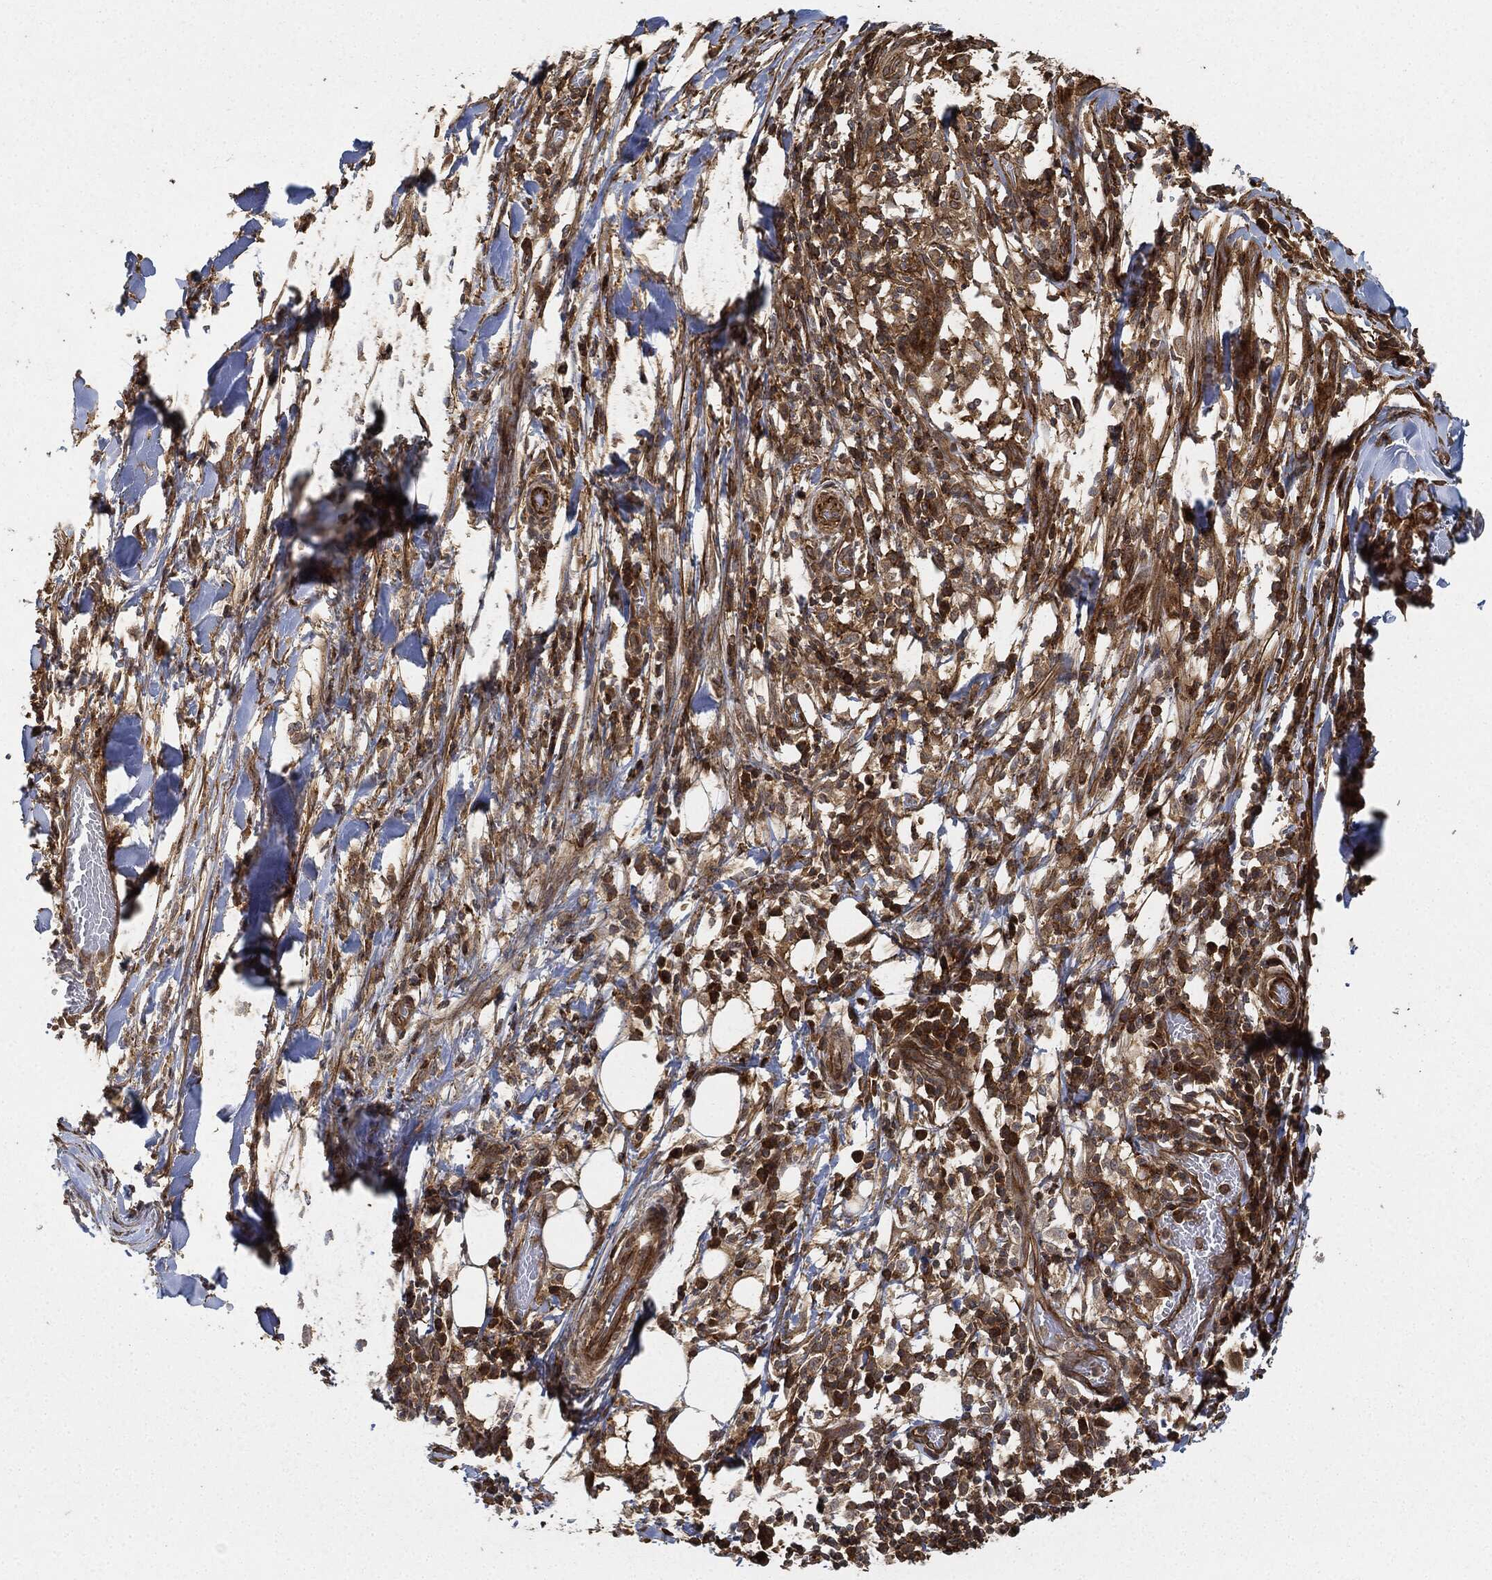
{"staining": {"intensity": "strong", "quantity": ">75%", "location": "cytoplasmic/membranous"}, "tissue": "melanoma", "cell_type": "Tumor cells", "image_type": "cancer", "snomed": [{"axis": "morphology", "description": "Malignant melanoma, Metastatic site"}, {"axis": "topography", "description": "Lymph node"}], "caption": "Tumor cells demonstrate high levels of strong cytoplasmic/membranous staining in about >75% of cells in melanoma.", "gene": "TPT1", "patient": {"sex": "male", "age": 50}}